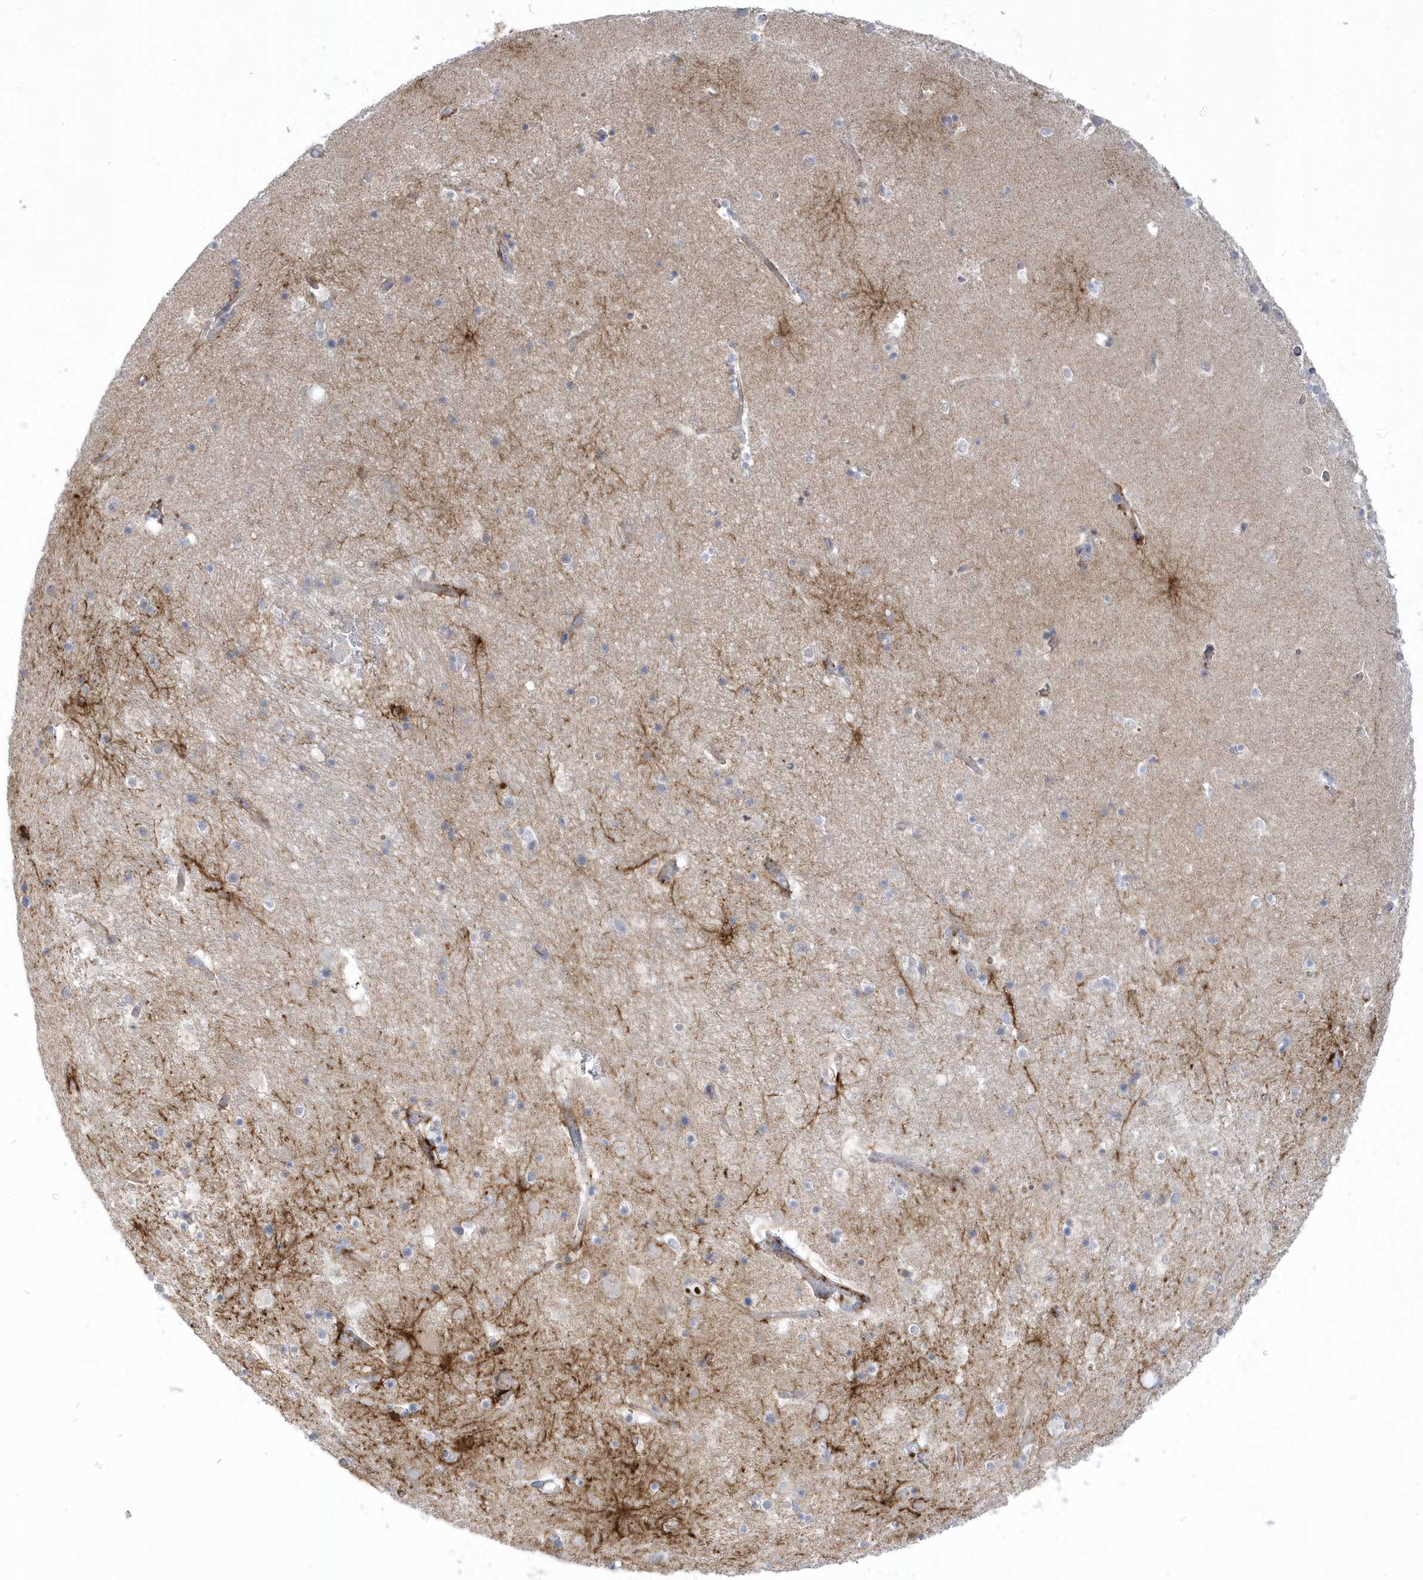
{"staining": {"intensity": "strong", "quantity": "<25%", "location": "cytoplasmic/membranous"}, "tissue": "hippocampus", "cell_type": "Glial cells", "image_type": "normal", "snomed": [{"axis": "morphology", "description": "Normal tissue, NOS"}, {"axis": "topography", "description": "Hippocampus"}], "caption": "This photomicrograph shows immunohistochemistry (IHC) staining of benign hippocampus, with medium strong cytoplasmic/membranous staining in approximately <25% of glial cells.", "gene": "ANAPC1", "patient": {"sex": "female", "age": 52}}